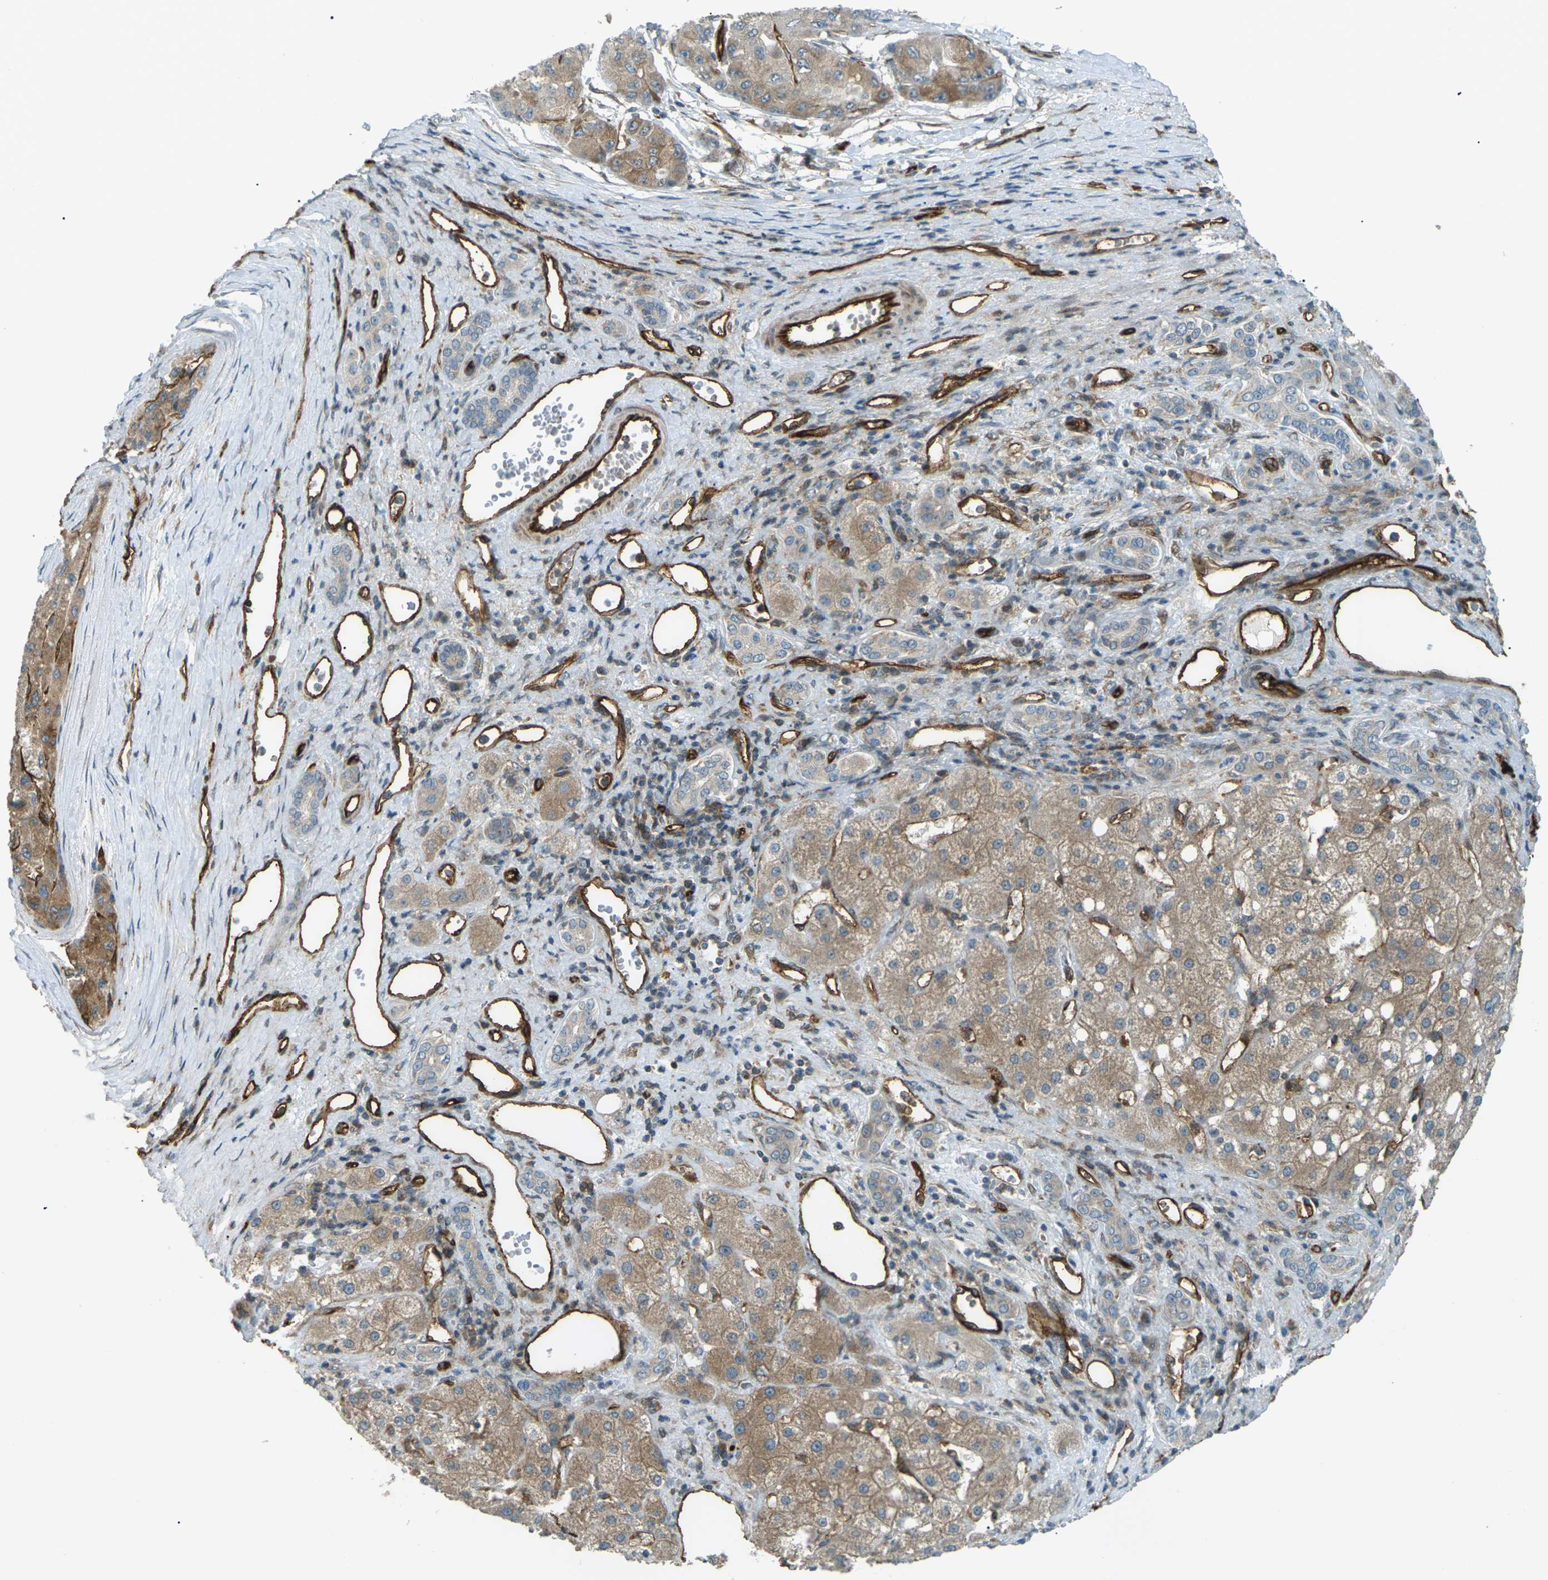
{"staining": {"intensity": "moderate", "quantity": ">75%", "location": "cytoplasmic/membranous"}, "tissue": "liver cancer", "cell_type": "Tumor cells", "image_type": "cancer", "snomed": [{"axis": "morphology", "description": "Carcinoma, Hepatocellular, NOS"}, {"axis": "topography", "description": "Liver"}], "caption": "Brown immunohistochemical staining in liver cancer (hepatocellular carcinoma) reveals moderate cytoplasmic/membranous staining in about >75% of tumor cells.", "gene": "S1PR1", "patient": {"sex": "male", "age": 80}}